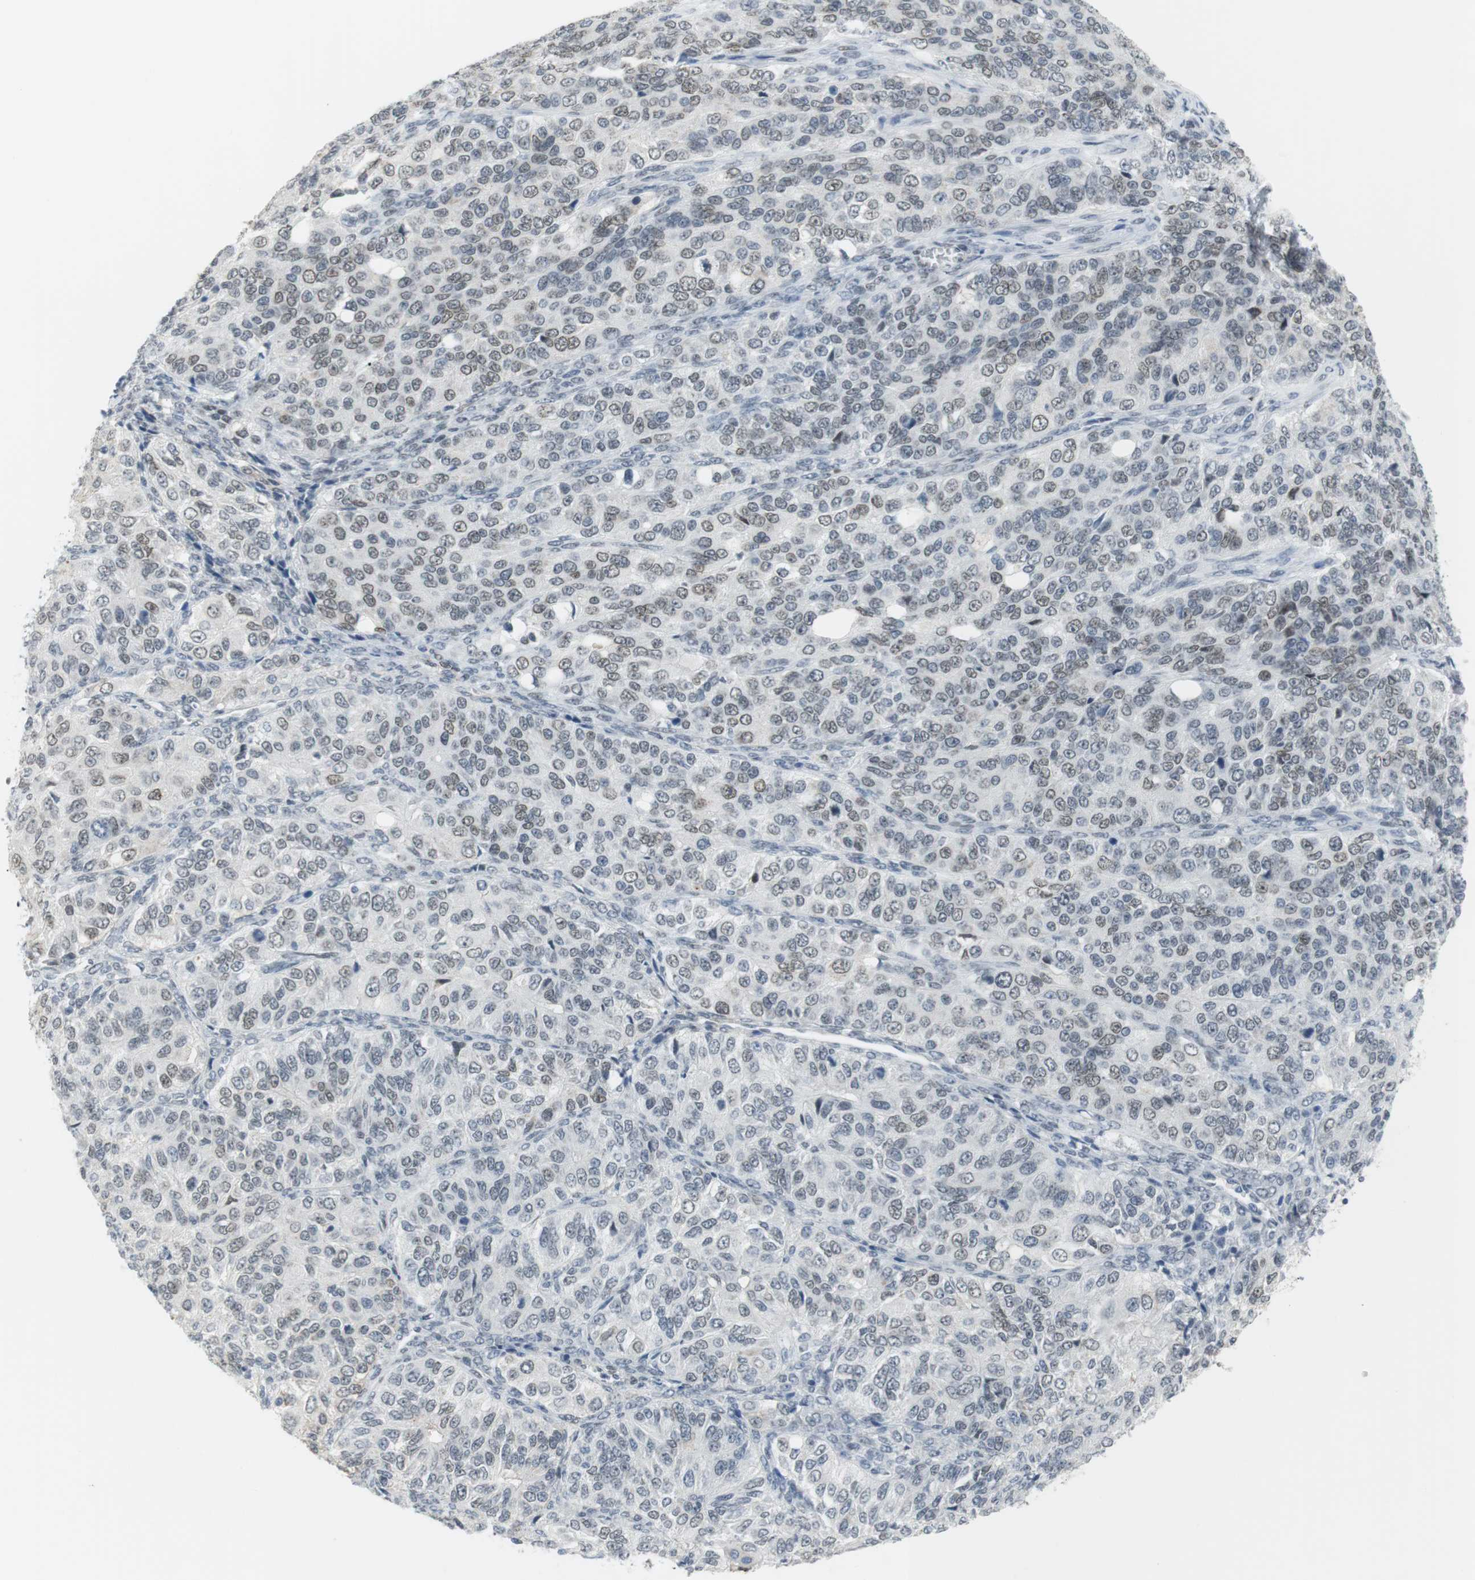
{"staining": {"intensity": "moderate", "quantity": "25%-75%", "location": "nuclear"}, "tissue": "ovarian cancer", "cell_type": "Tumor cells", "image_type": "cancer", "snomed": [{"axis": "morphology", "description": "Carcinoma, endometroid"}, {"axis": "topography", "description": "Ovary"}], "caption": "Ovarian cancer stained with a protein marker demonstrates moderate staining in tumor cells.", "gene": "BMI1", "patient": {"sex": "female", "age": 51}}